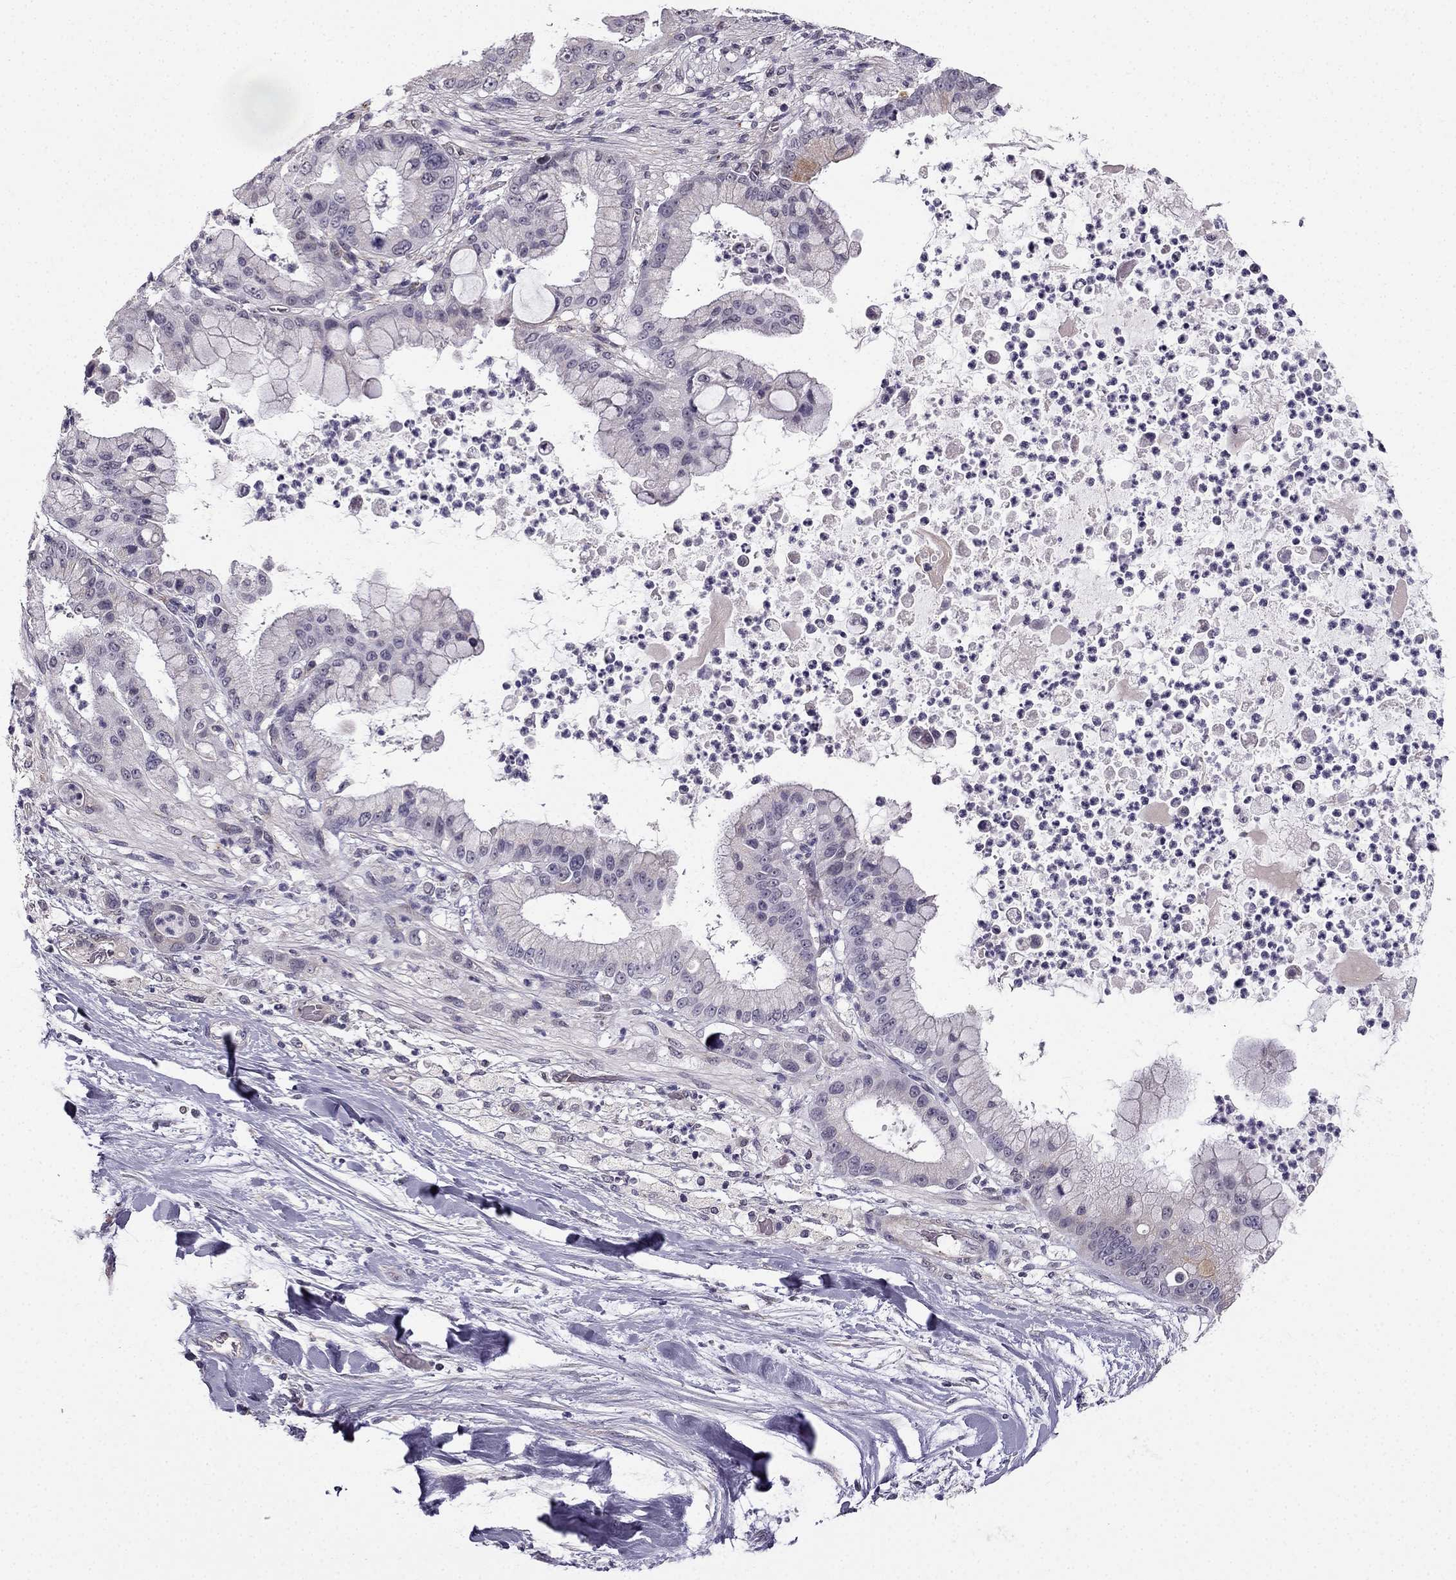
{"staining": {"intensity": "negative", "quantity": "none", "location": "none"}, "tissue": "liver cancer", "cell_type": "Tumor cells", "image_type": "cancer", "snomed": [{"axis": "morphology", "description": "Cholangiocarcinoma"}, {"axis": "topography", "description": "Liver"}], "caption": "Immunohistochemical staining of human liver cholangiocarcinoma exhibits no significant staining in tumor cells.", "gene": "TSPYL5", "patient": {"sex": "female", "age": 54}}